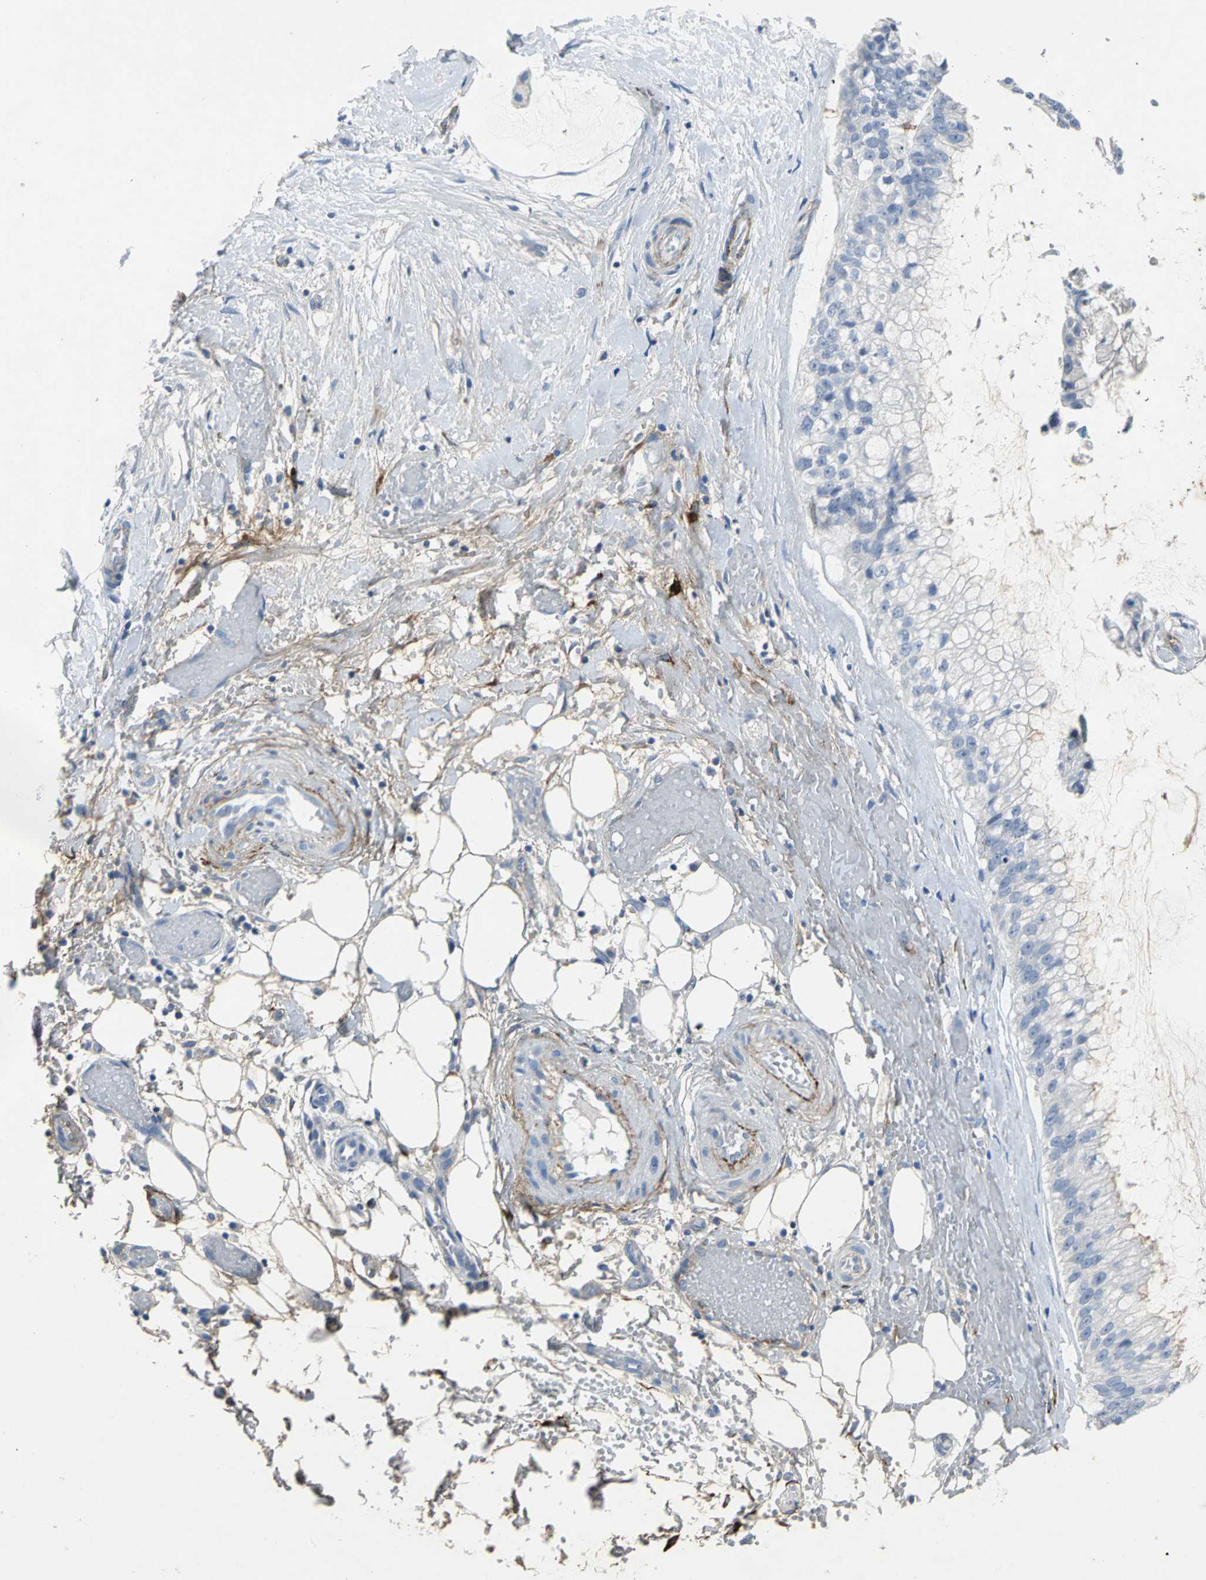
{"staining": {"intensity": "negative", "quantity": "none", "location": "none"}, "tissue": "ovarian cancer", "cell_type": "Tumor cells", "image_type": "cancer", "snomed": [{"axis": "morphology", "description": "Cystadenocarcinoma, mucinous, NOS"}, {"axis": "topography", "description": "Ovary"}], "caption": "The IHC histopathology image has no significant expression in tumor cells of ovarian cancer (mucinous cystadenocarcinoma) tissue.", "gene": "EFNB3", "patient": {"sex": "female", "age": 39}}